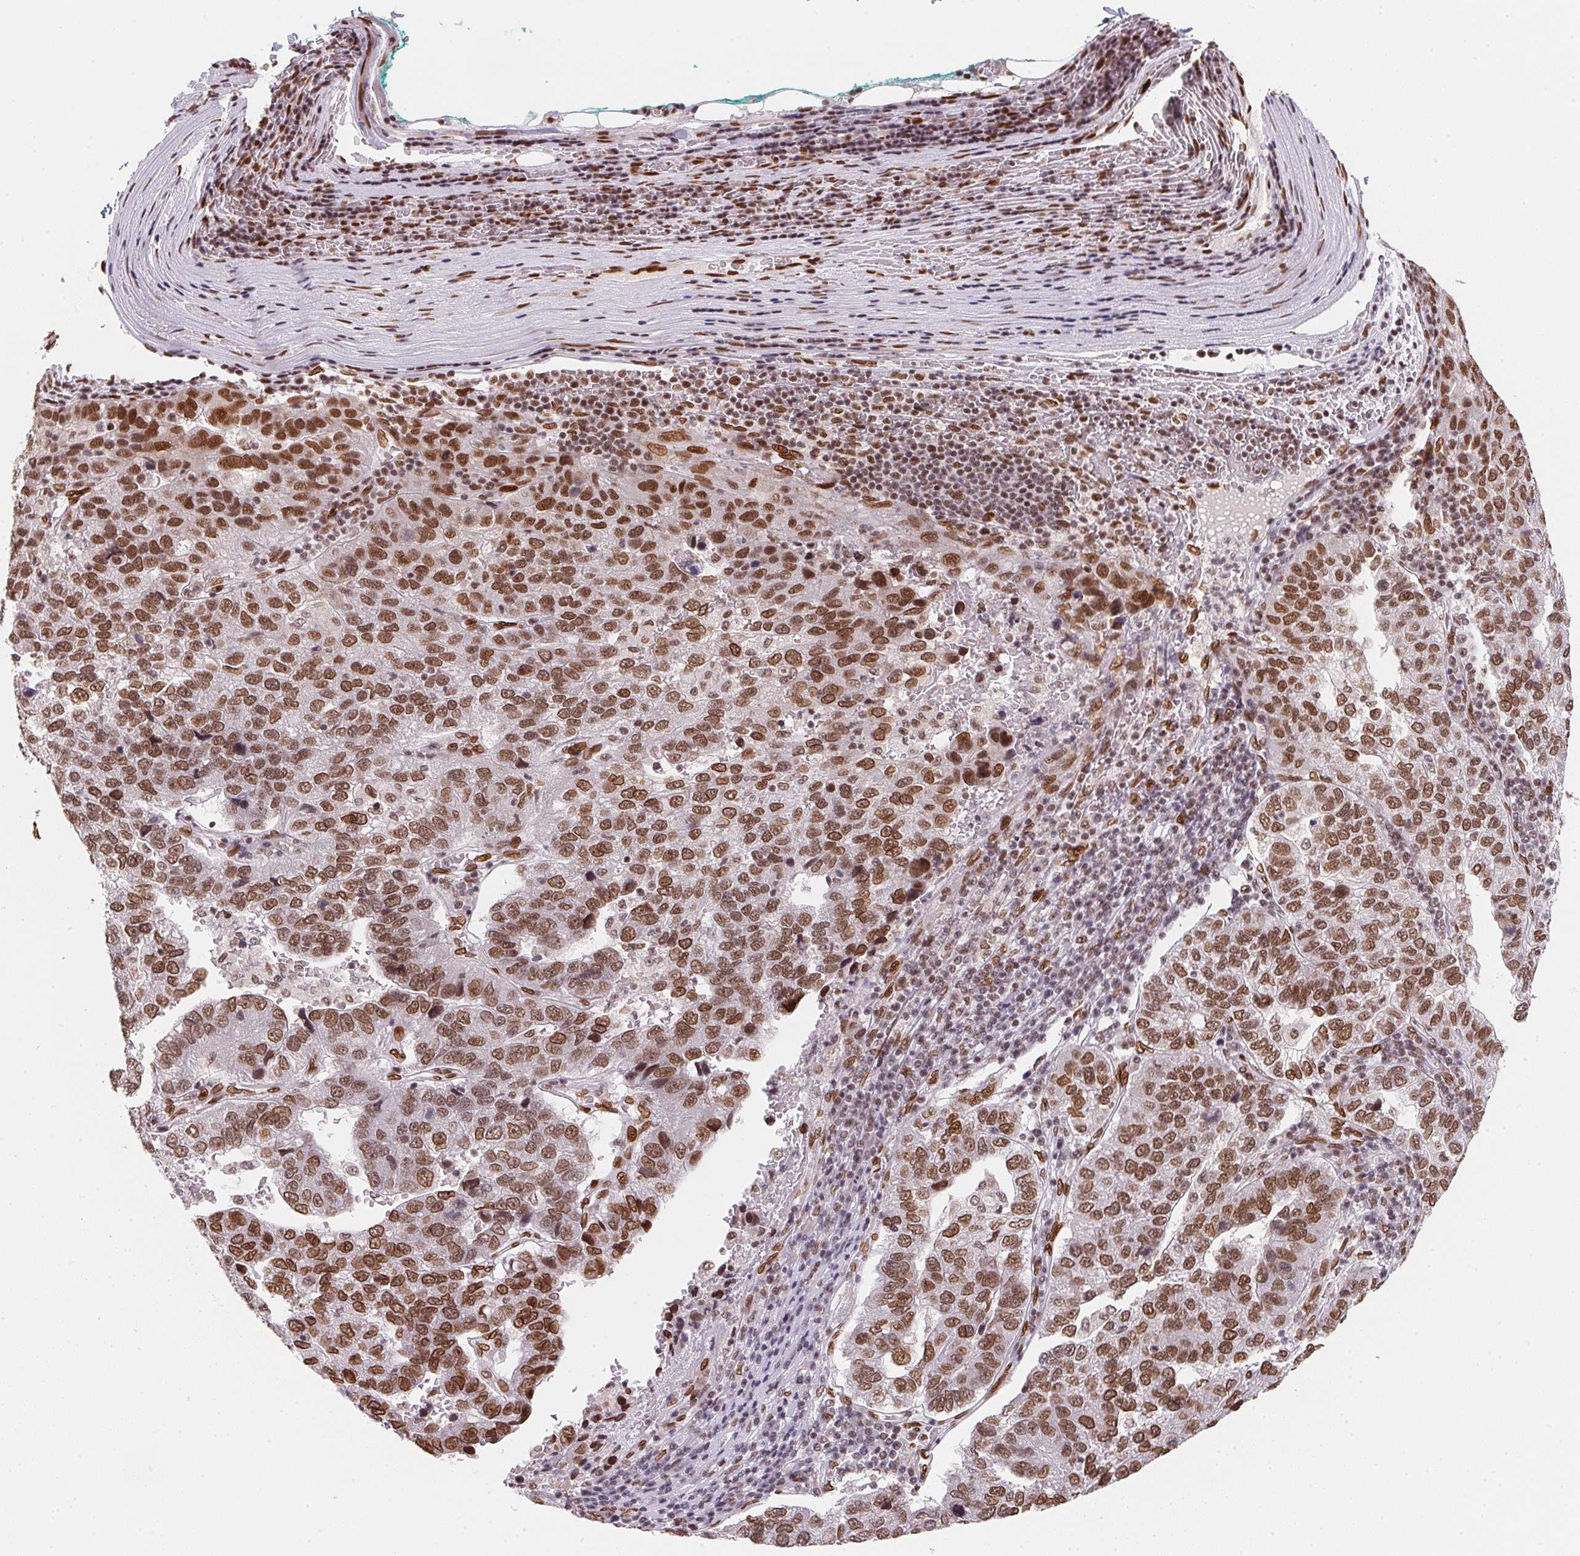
{"staining": {"intensity": "moderate", "quantity": ">75%", "location": "cytoplasmic/membranous,nuclear"}, "tissue": "pancreatic cancer", "cell_type": "Tumor cells", "image_type": "cancer", "snomed": [{"axis": "morphology", "description": "Adenocarcinoma, NOS"}, {"axis": "topography", "description": "Pancreas"}], "caption": "Protein expression analysis of pancreatic cancer (adenocarcinoma) displays moderate cytoplasmic/membranous and nuclear staining in approximately >75% of tumor cells. The protein is shown in brown color, while the nuclei are stained blue.", "gene": "SAP30BP", "patient": {"sex": "female", "age": 61}}